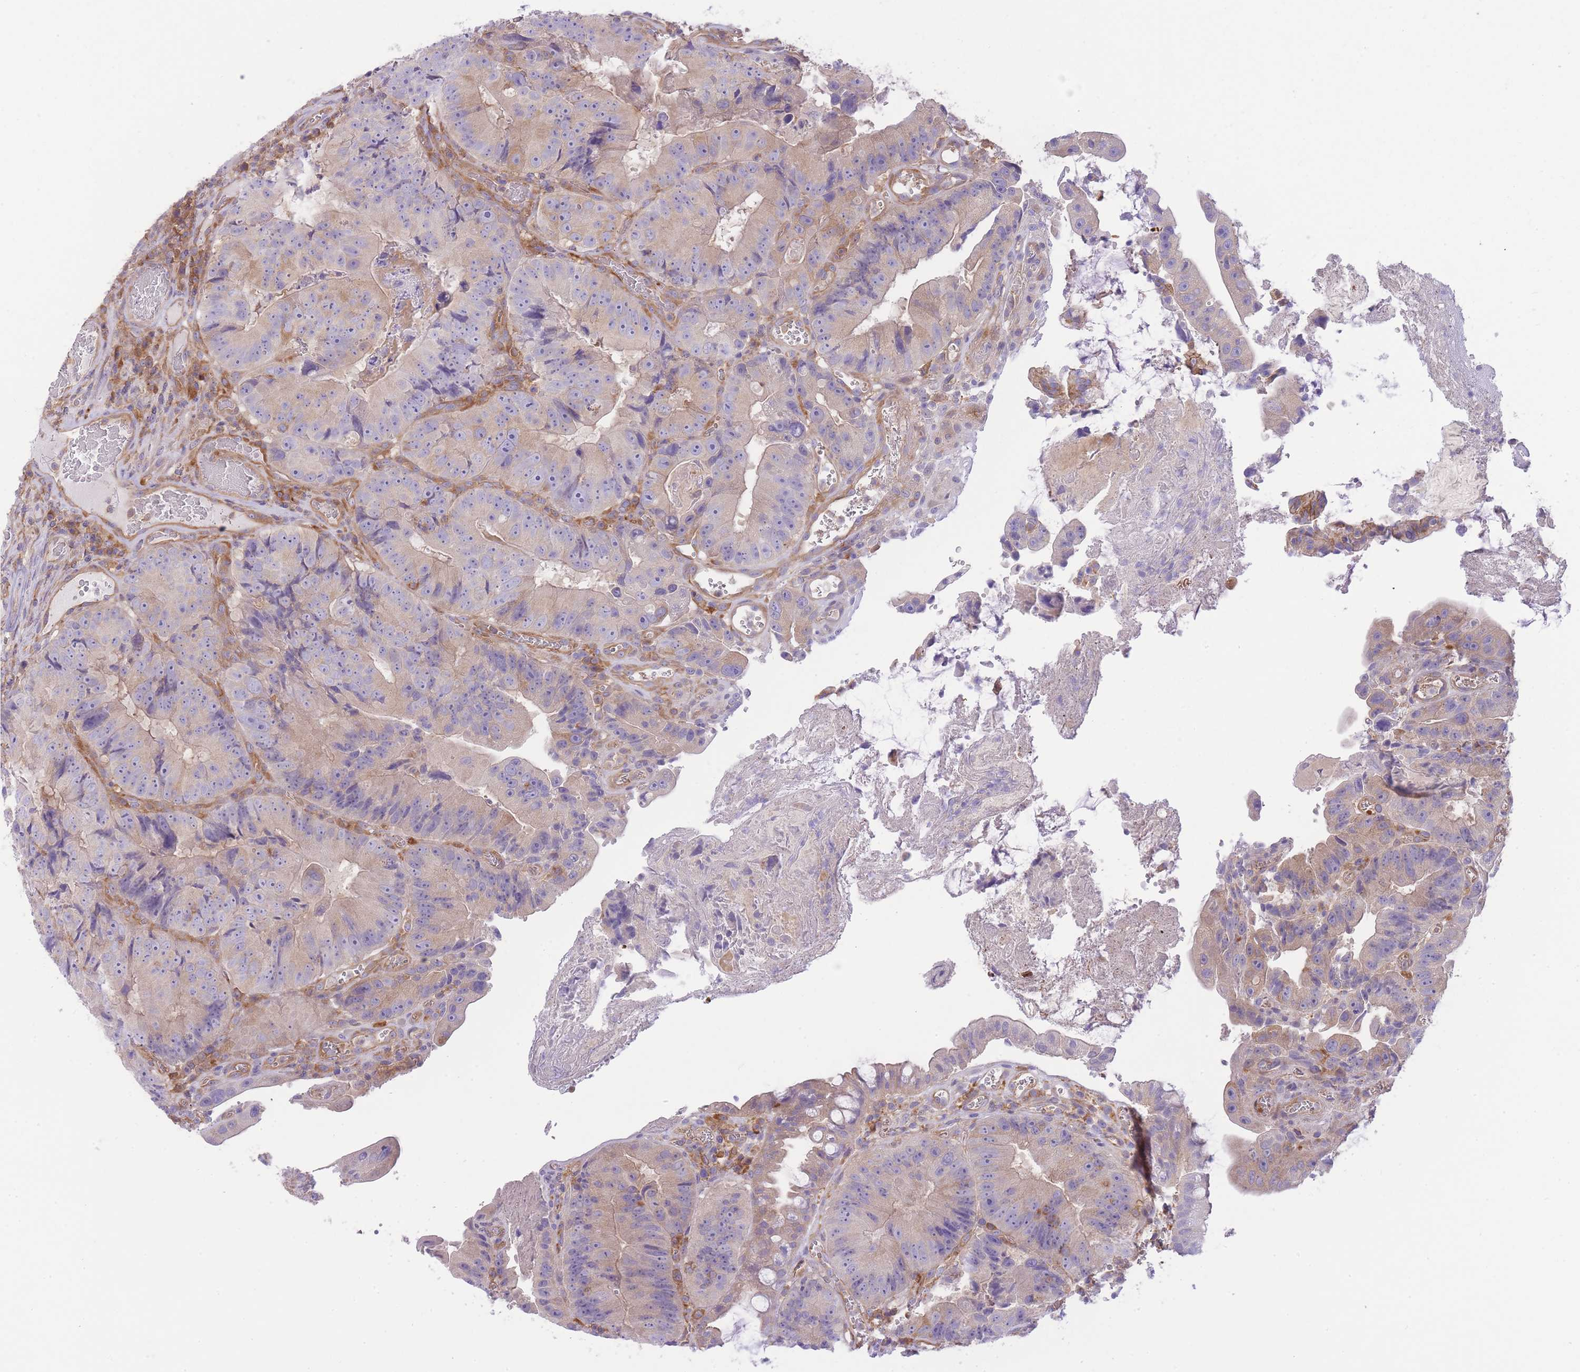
{"staining": {"intensity": "weak", "quantity": "<25%", "location": "cytoplasmic/membranous"}, "tissue": "colorectal cancer", "cell_type": "Tumor cells", "image_type": "cancer", "snomed": [{"axis": "morphology", "description": "Adenocarcinoma, NOS"}, {"axis": "topography", "description": "Colon"}], "caption": "Immunohistochemical staining of human colorectal cancer exhibits no significant staining in tumor cells. (Immunohistochemistry (ihc), brightfield microscopy, high magnification).", "gene": "PRKAR1A", "patient": {"sex": "female", "age": 86}}